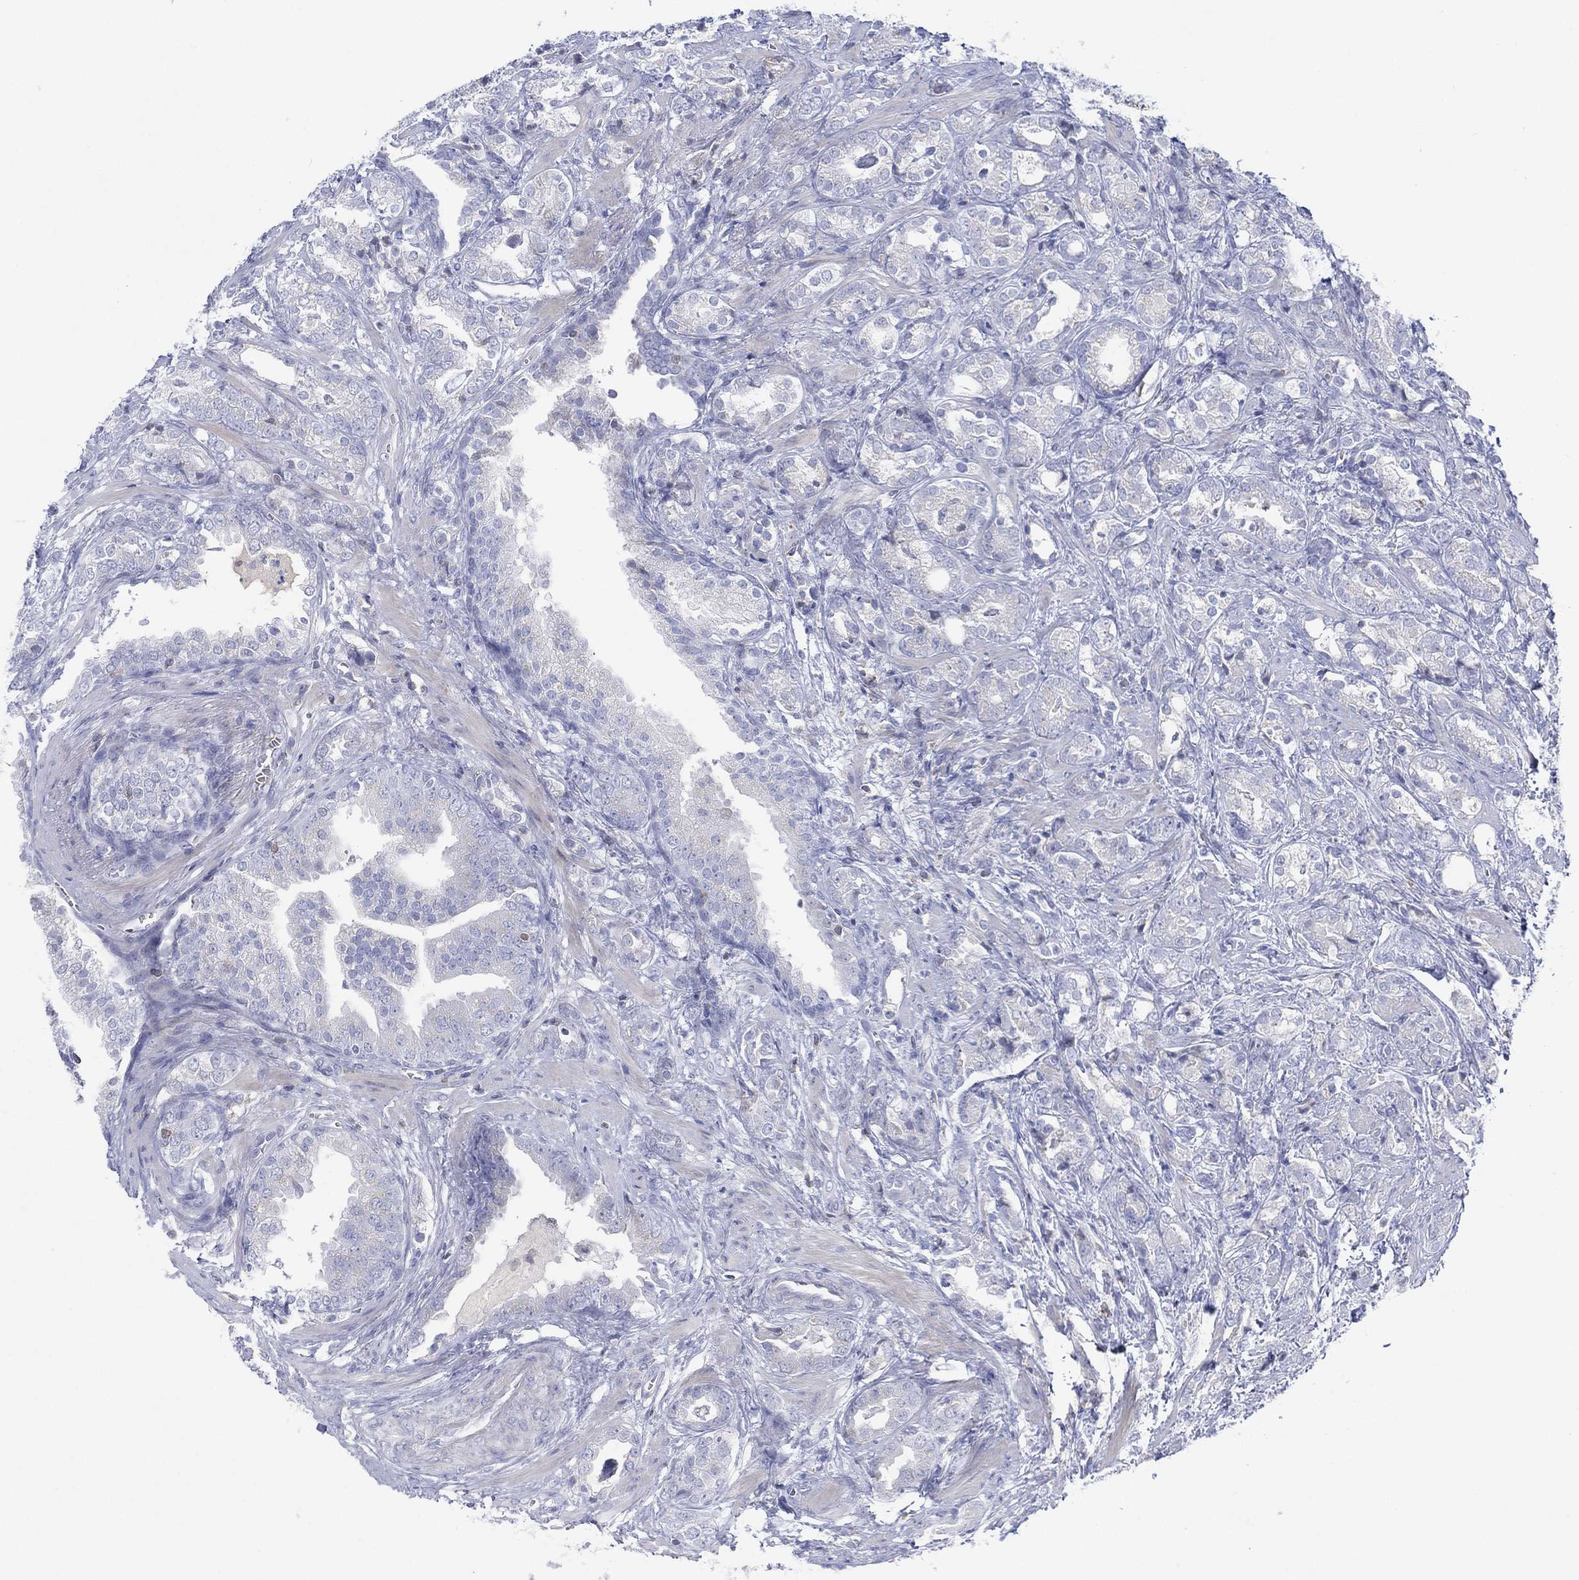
{"staining": {"intensity": "negative", "quantity": "none", "location": "none"}, "tissue": "prostate cancer", "cell_type": "Tumor cells", "image_type": "cancer", "snomed": [{"axis": "morphology", "description": "Adenocarcinoma, NOS"}, {"axis": "topography", "description": "Prostate"}], "caption": "Histopathology image shows no significant protein positivity in tumor cells of prostate cancer (adenocarcinoma).", "gene": "SEPTIN1", "patient": {"sex": "male", "age": 57}}